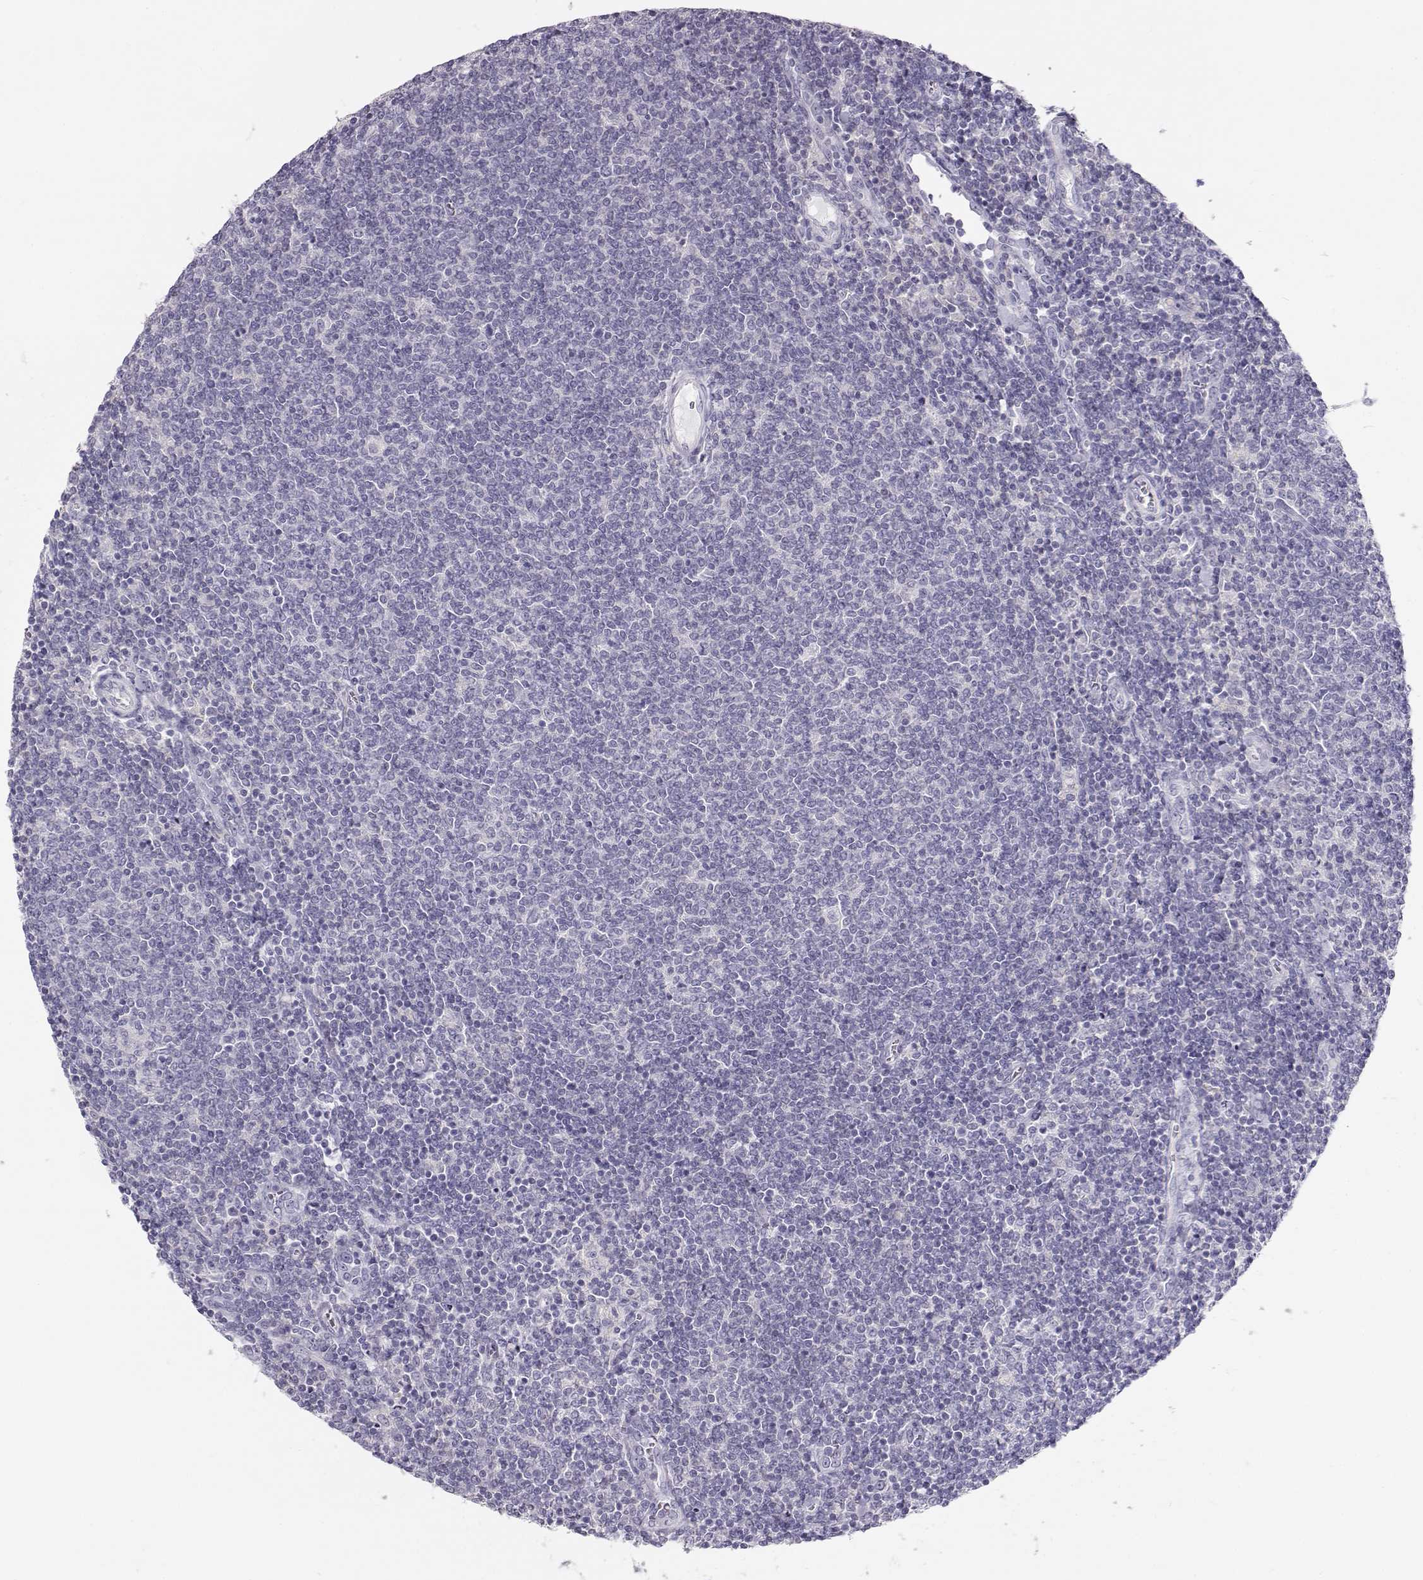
{"staining": {"intensity": "negative", "quantity": "none", "location": "none"}, "tissue": "lymphoma", "cell_type": "Tumor cells", "image_type": "cancer", "snomed": [{"axis": "morphology", "description": "Malignant lymphoma, non-Hodgkin's type, Low grade"}, {"axis": "topography", "description": "Lymph node"}], "caption": "DAB (3,3'-diaminobenzidine) immunohistochemical staining of human malignant lymphoma, non-Hodgkin's type (low-grade) demonstrates no significant staining in tumor cells.", "gene": "LEPR", "patient": {"sex": "male", "age": 52}}